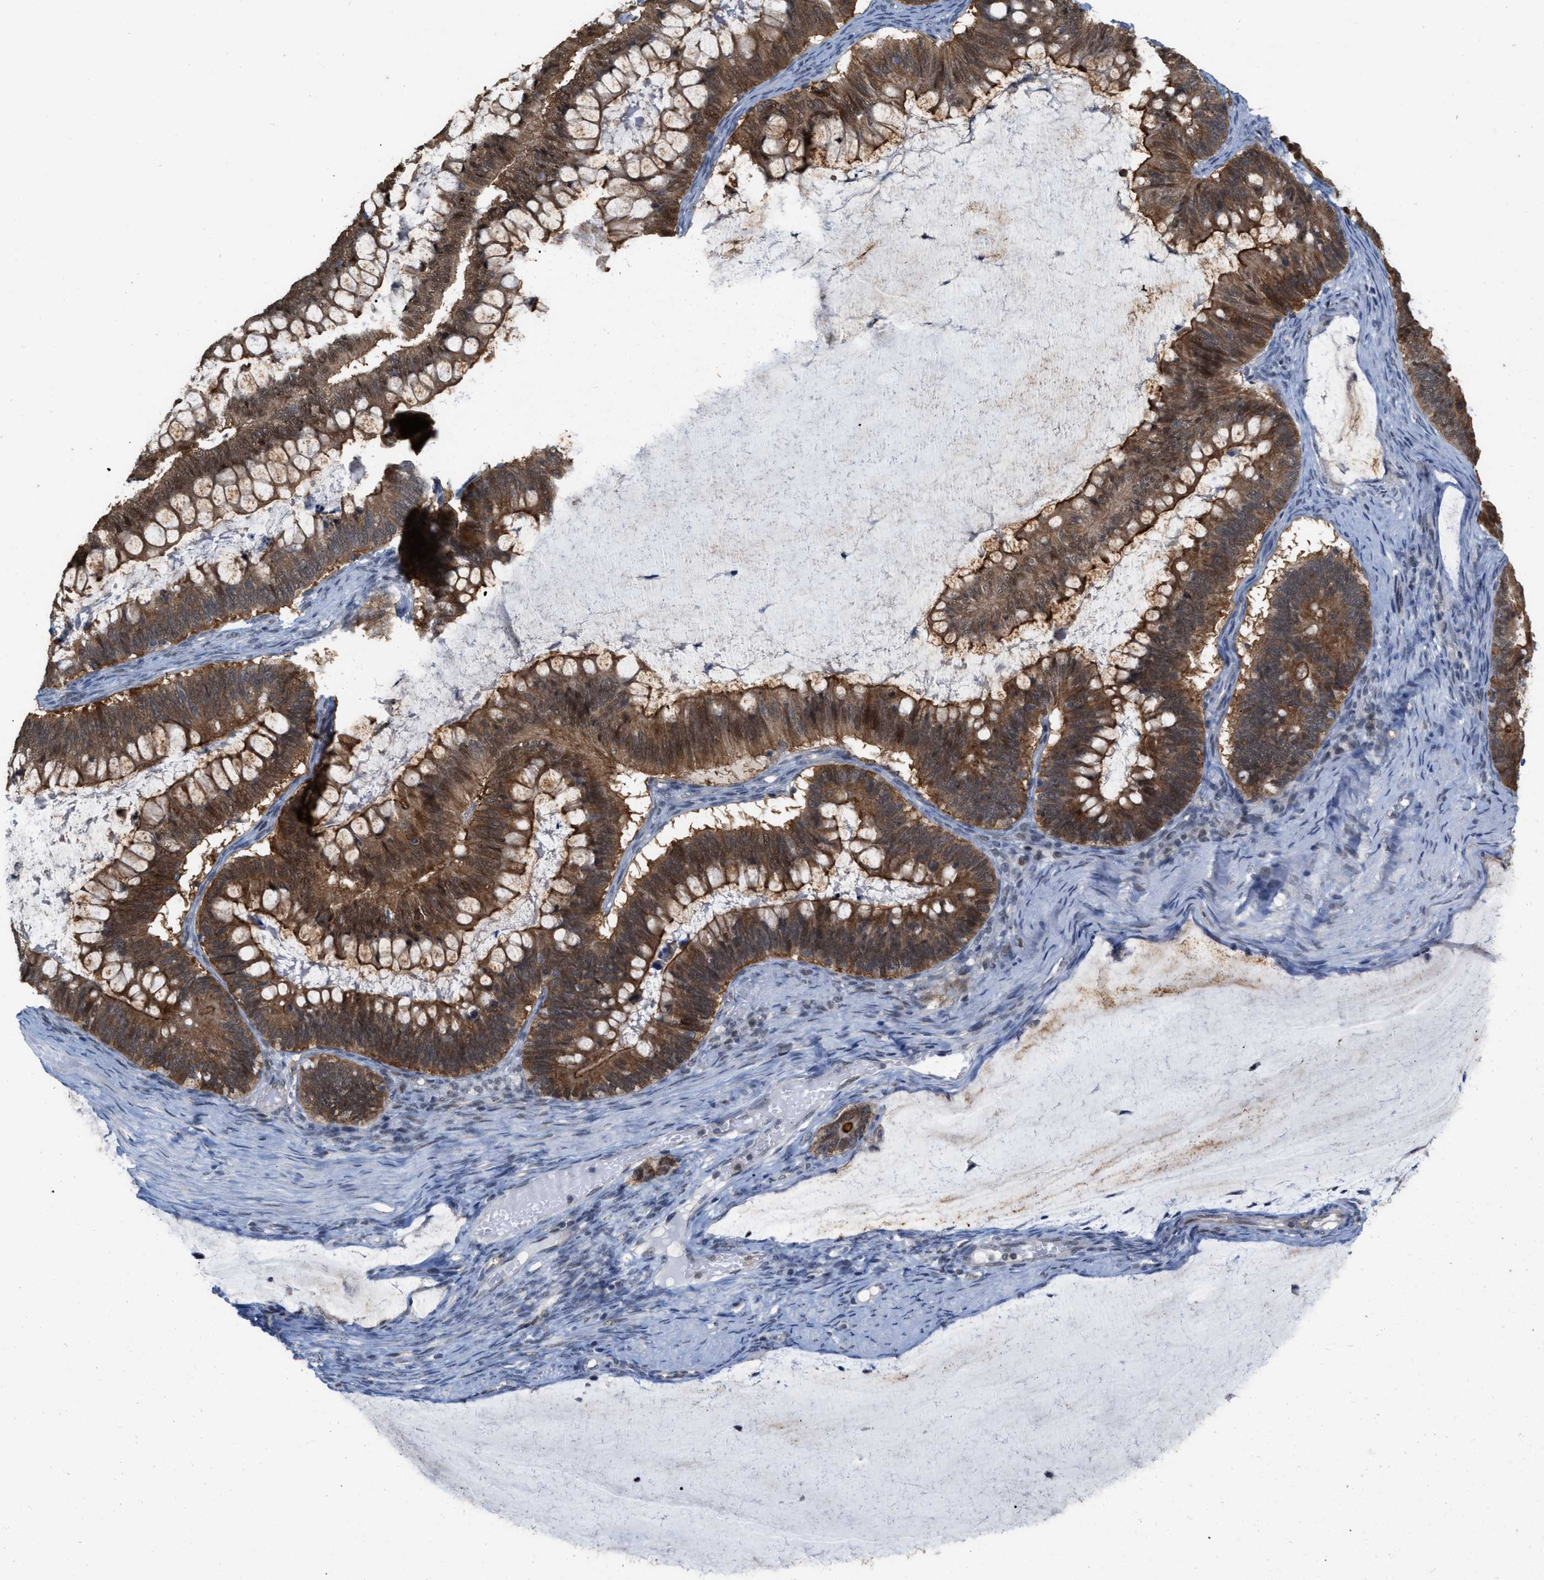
{"staining": {"intensity": "moderate", "quantity": ">75%", "location": "cytoplasmic/membranous"}, "tissue": "ovarian cancer", "cell_type": "Tumor cells", "image_type": "cancer", "snomed": [{"axis": "morphology", "description": "Cystadenocarcinoma, mucinous, NOS"}, {"axis": "topography", "description": "Ovary"}], "caption": "The immunohistochemical stain highlights moderate cytoplasmic/membranous expression in tumor cells of mucinous cystadenocarcinoma (ovarian) tissue.", "gene": "BAIAP2L1", "patient": {"sex": "female", "age": 61}}